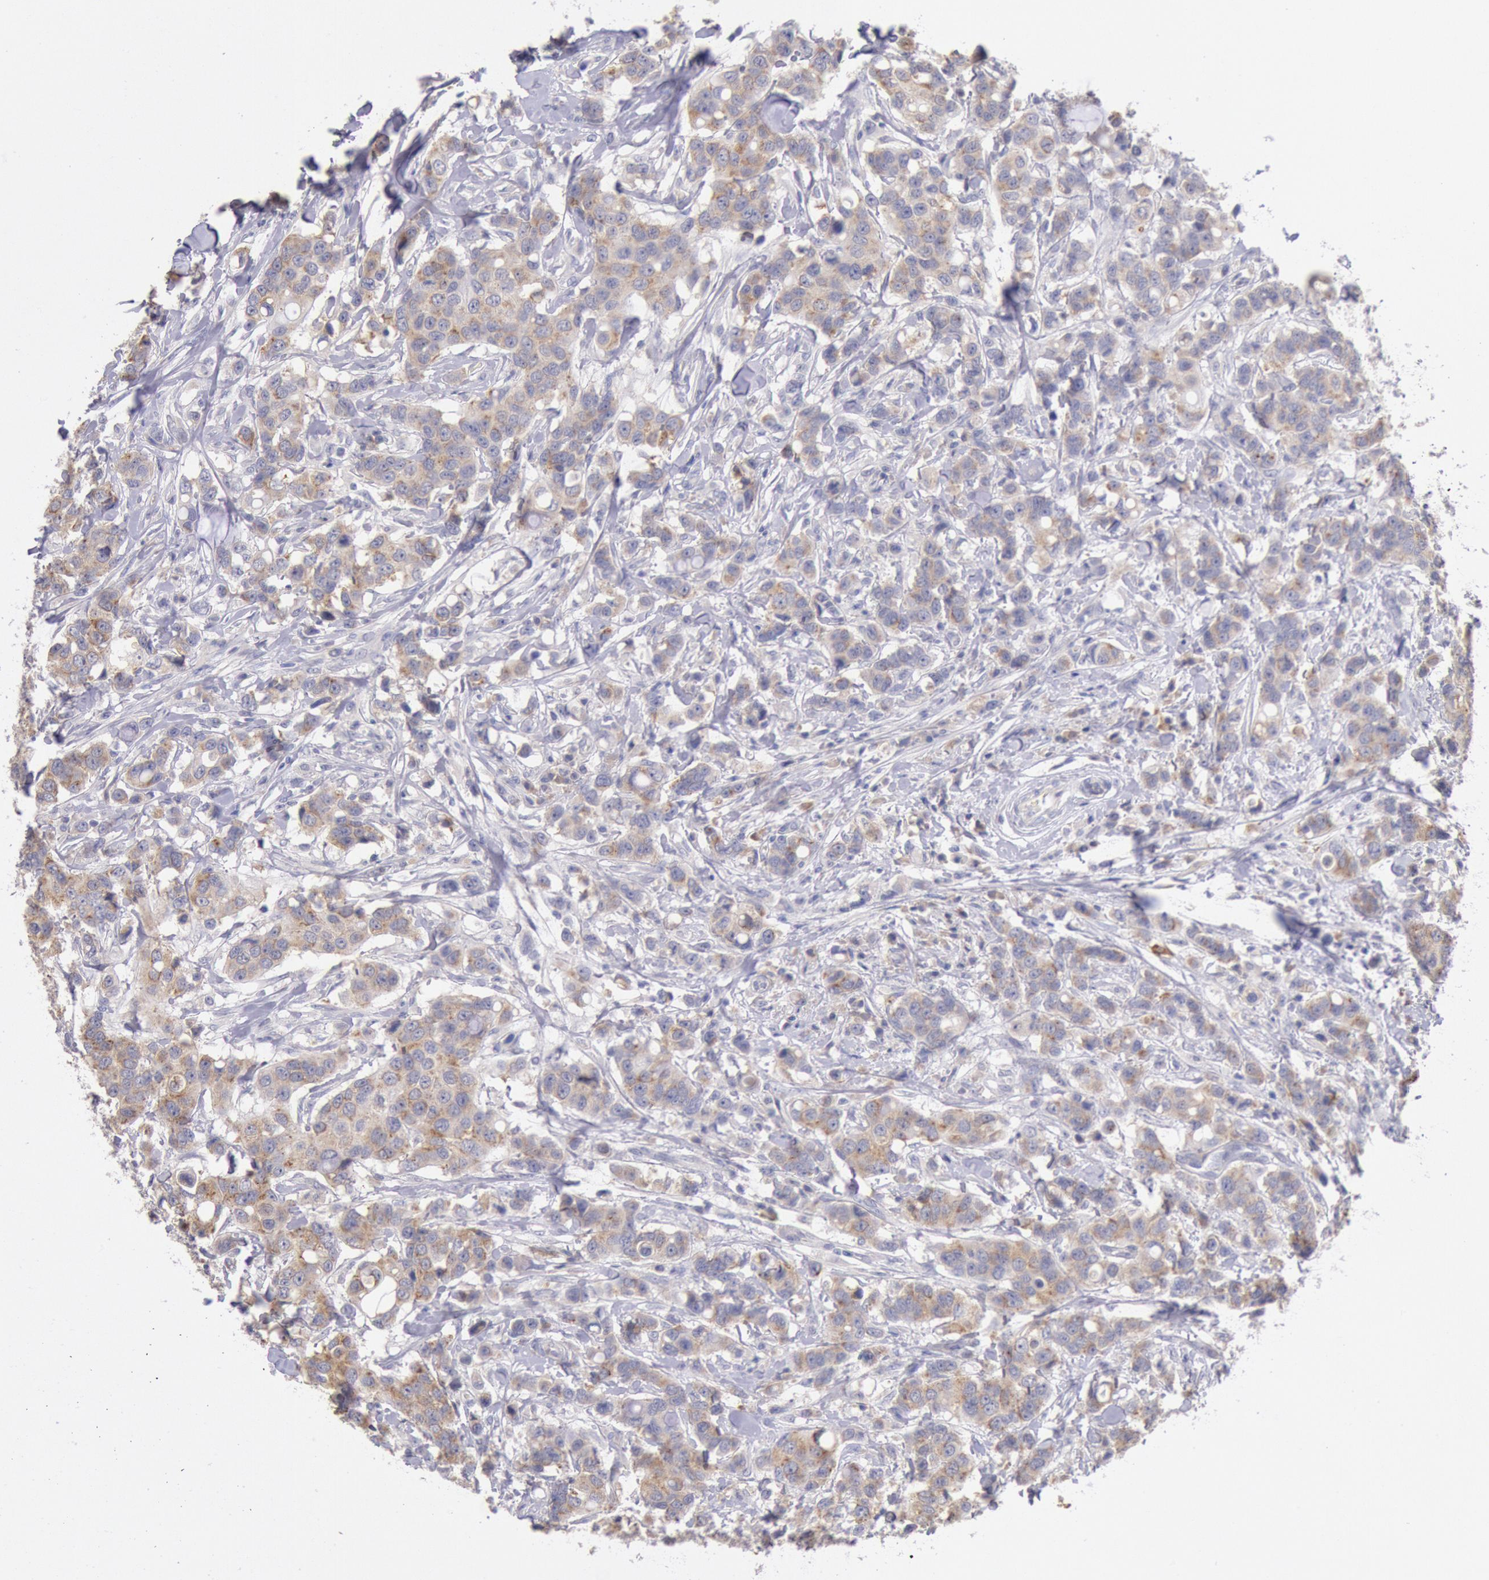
{"staining": {"intensity": "weak", "quantity": ">75%", "location": "cytoplasmic/membranous"}, "tissue": "breast cancer", "cell_type": "Tumor cells", "image_type": "cancer", "snomed": [{"axis": "morphology", "description": "Duct carcinoma"}, {"axis": "topography", "description": "Breast"}], "caption": "Immunohistochemistry image of neoplastic tissue: human breast invasive ductal carcinoma stained using IHC demonstrates low levels of weak protein expression localized specifically in the cytoplasmic/membranous of tumor cells, appearing as a cytoplasmic/membranous brown color.", "gene": "GAL3ST1", "patient": {"sex": "female", "age": 27}}